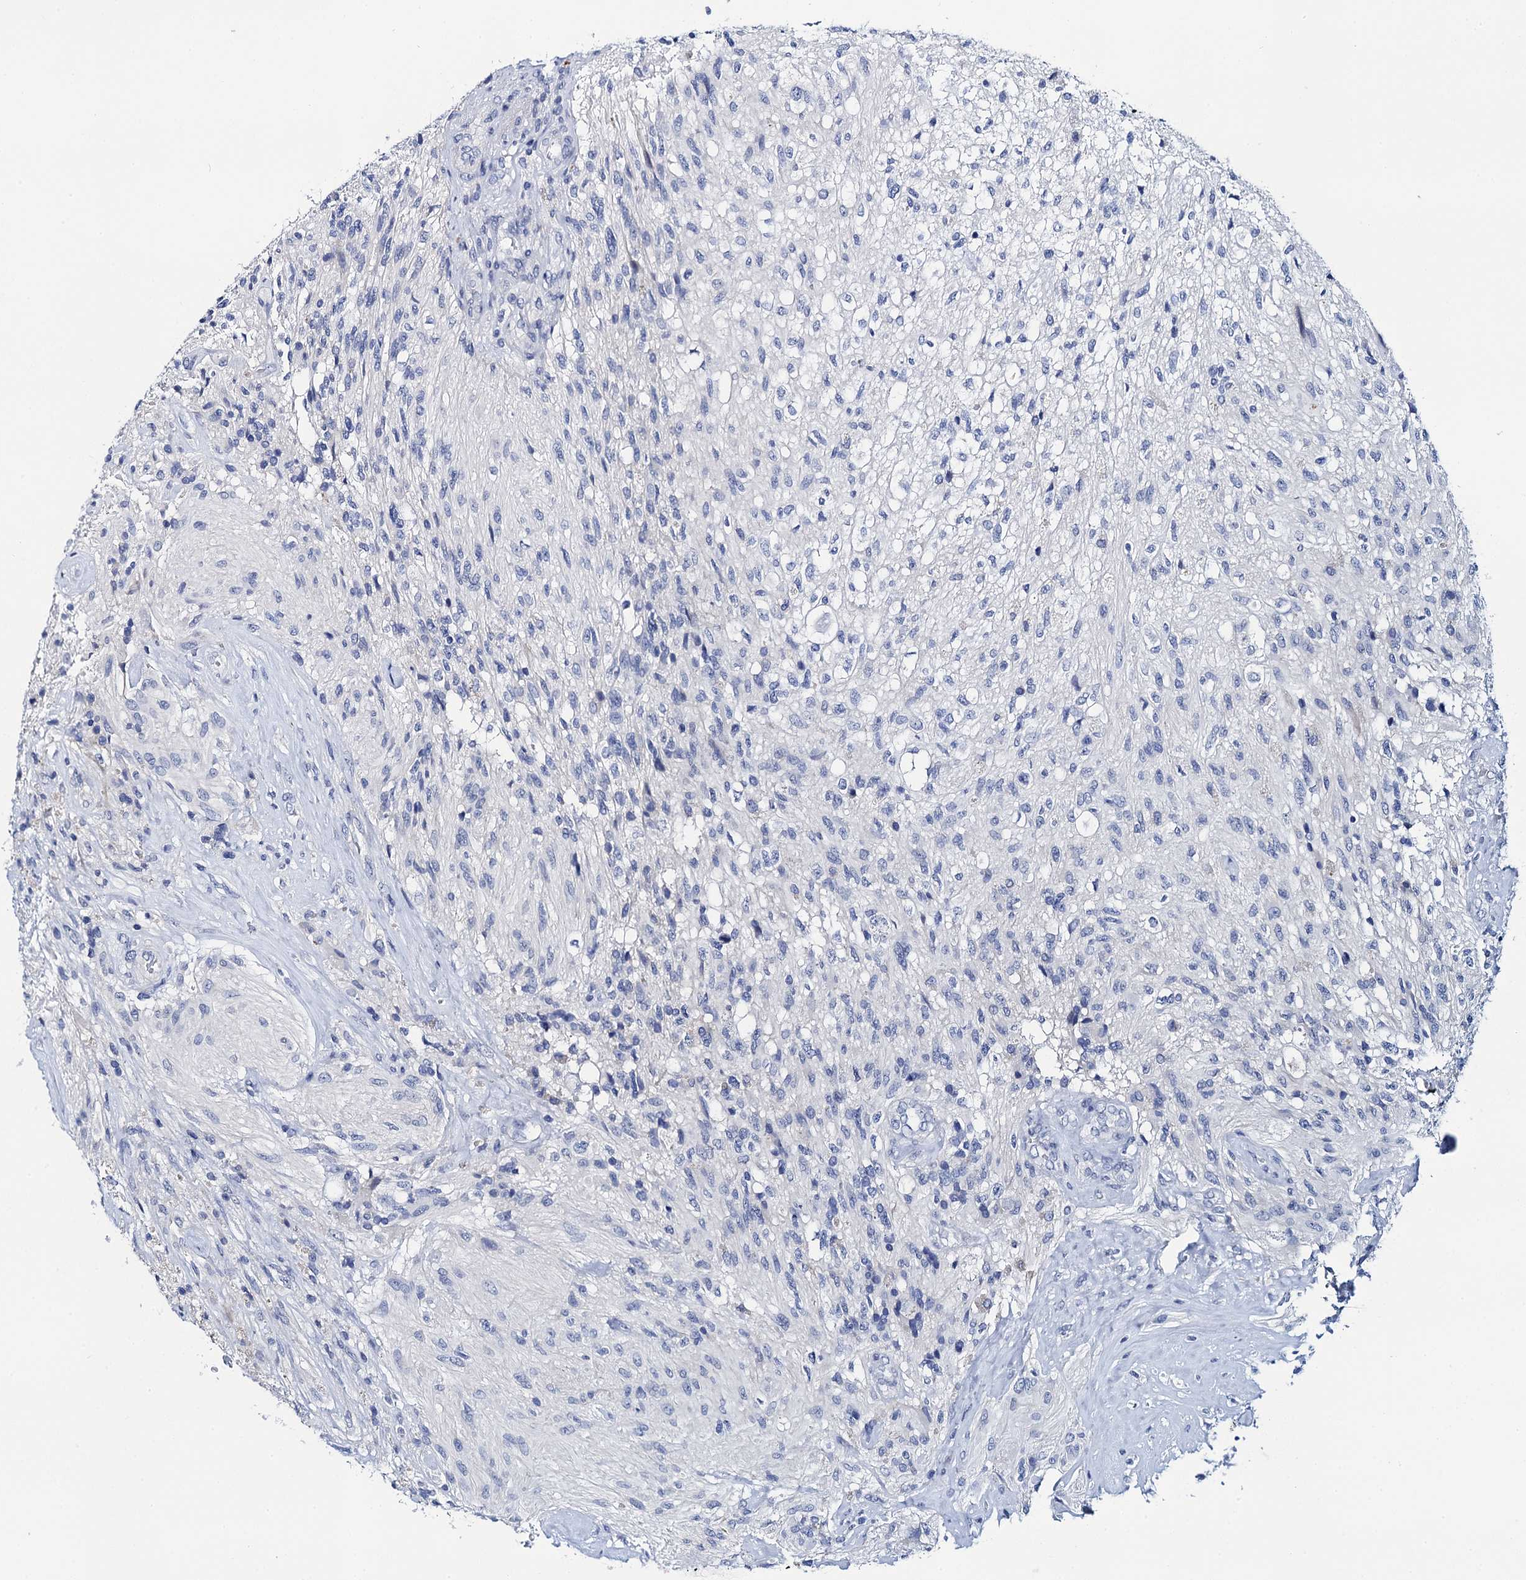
{"staining": {"intensity": "negative", "quantity": "none", "location": "none"}, "tissue": "glioma", "cell_type": "Tumor cells", "image_type": "cancer", "snomed": [{"axis": "morphology", "description": "Glioma, malignant, High grade"}, {"axis": "topography", "description": "Brain"}], "caption": "A high-resolution micrograph shows immunohistochemistry staining of glioma, which demonstrates no significant staining in tumor cells.", "gene": "LYPD3", "patient": {"sex": "male", "age": 56}}